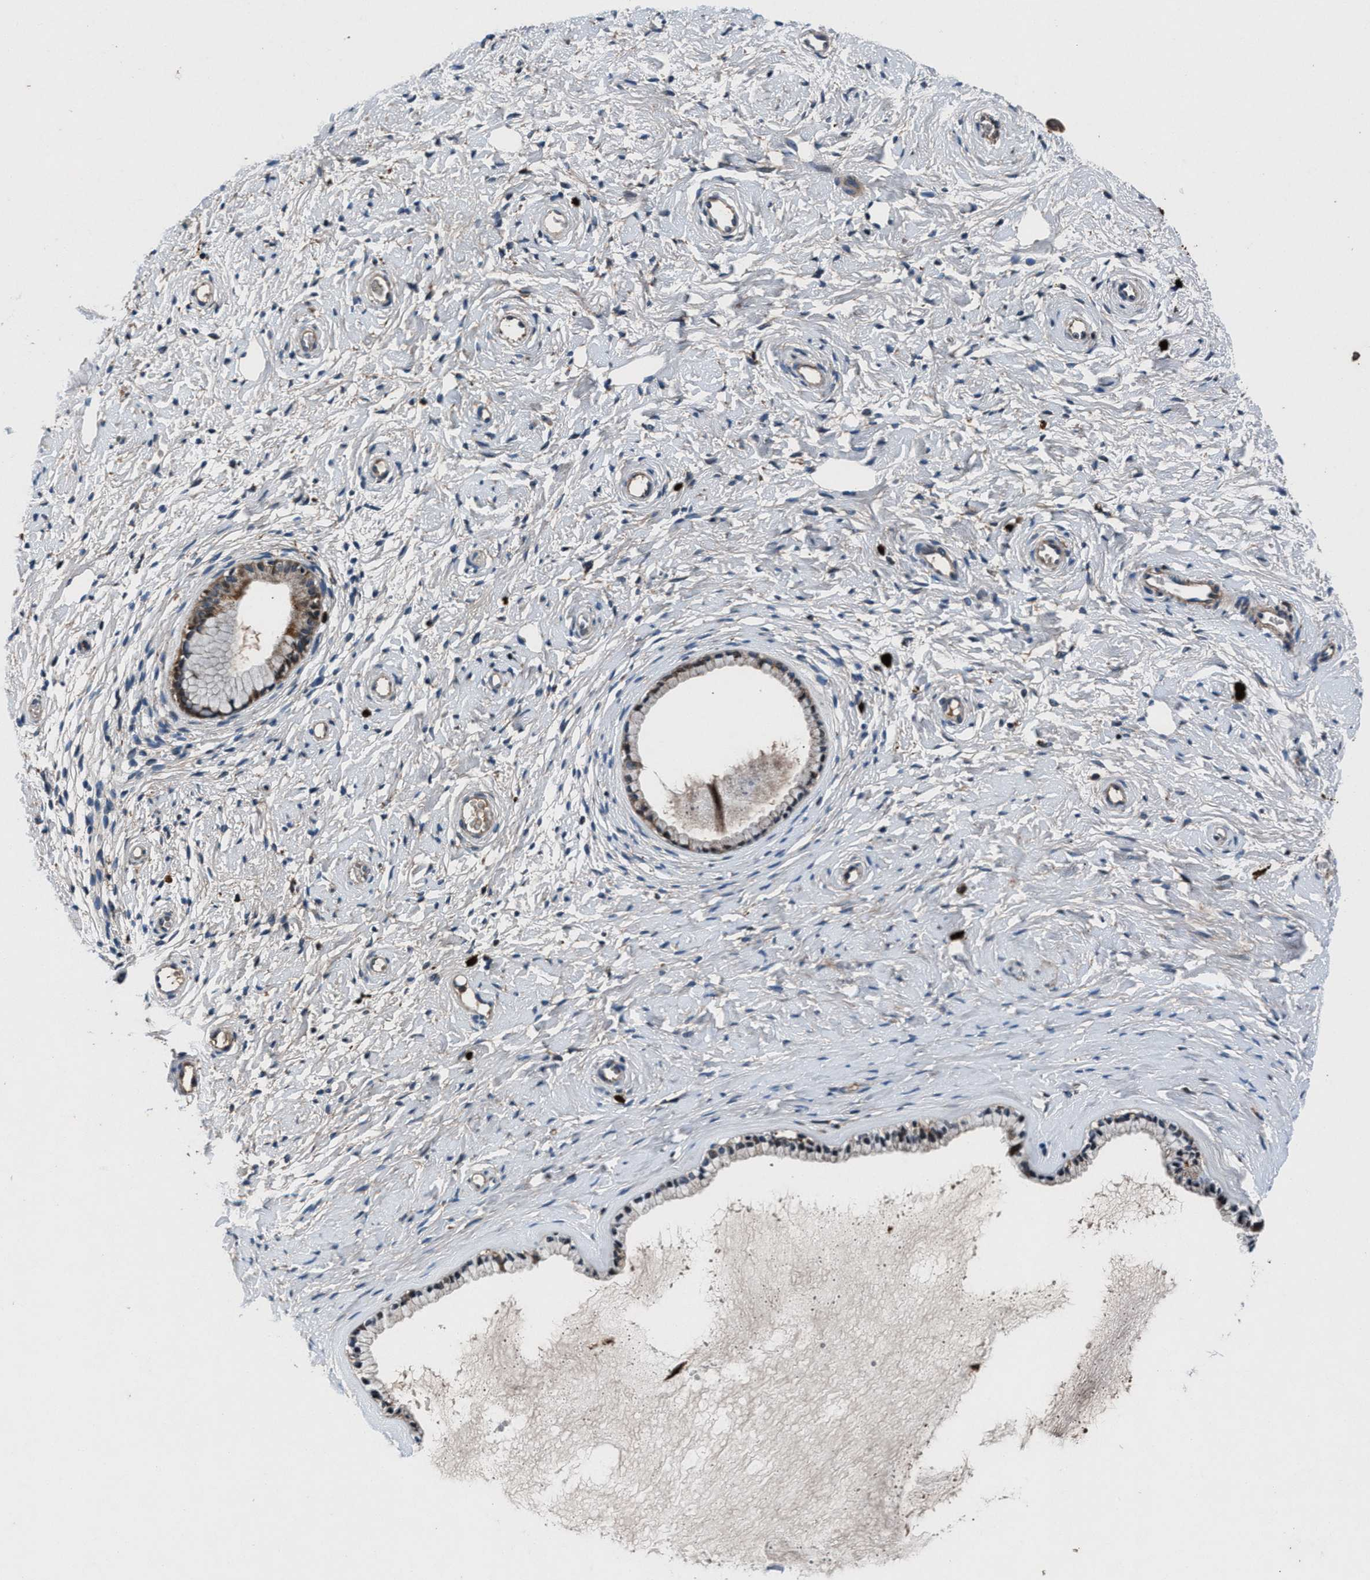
{"staining": {"intensity": "moderate", "quantity": "25%-75%", "location": "cytoplasmic/membranous"}, "tissue": "cervix", "cell_type": "Glandular cells", "image_type": "normal", "snomed": [{"axis": "morphology", "description": "Normal tissue, NOS"}, {"axis": "topography", "description": "Cervix"}], "caption": "Glandular cells show medium levels of moderate cytoplasmic/membranous staining in approximately 25%-75% of cells in normal human cervix.", "gene": "FAM221A", "patient": {"sex": "female", "age": 72}}